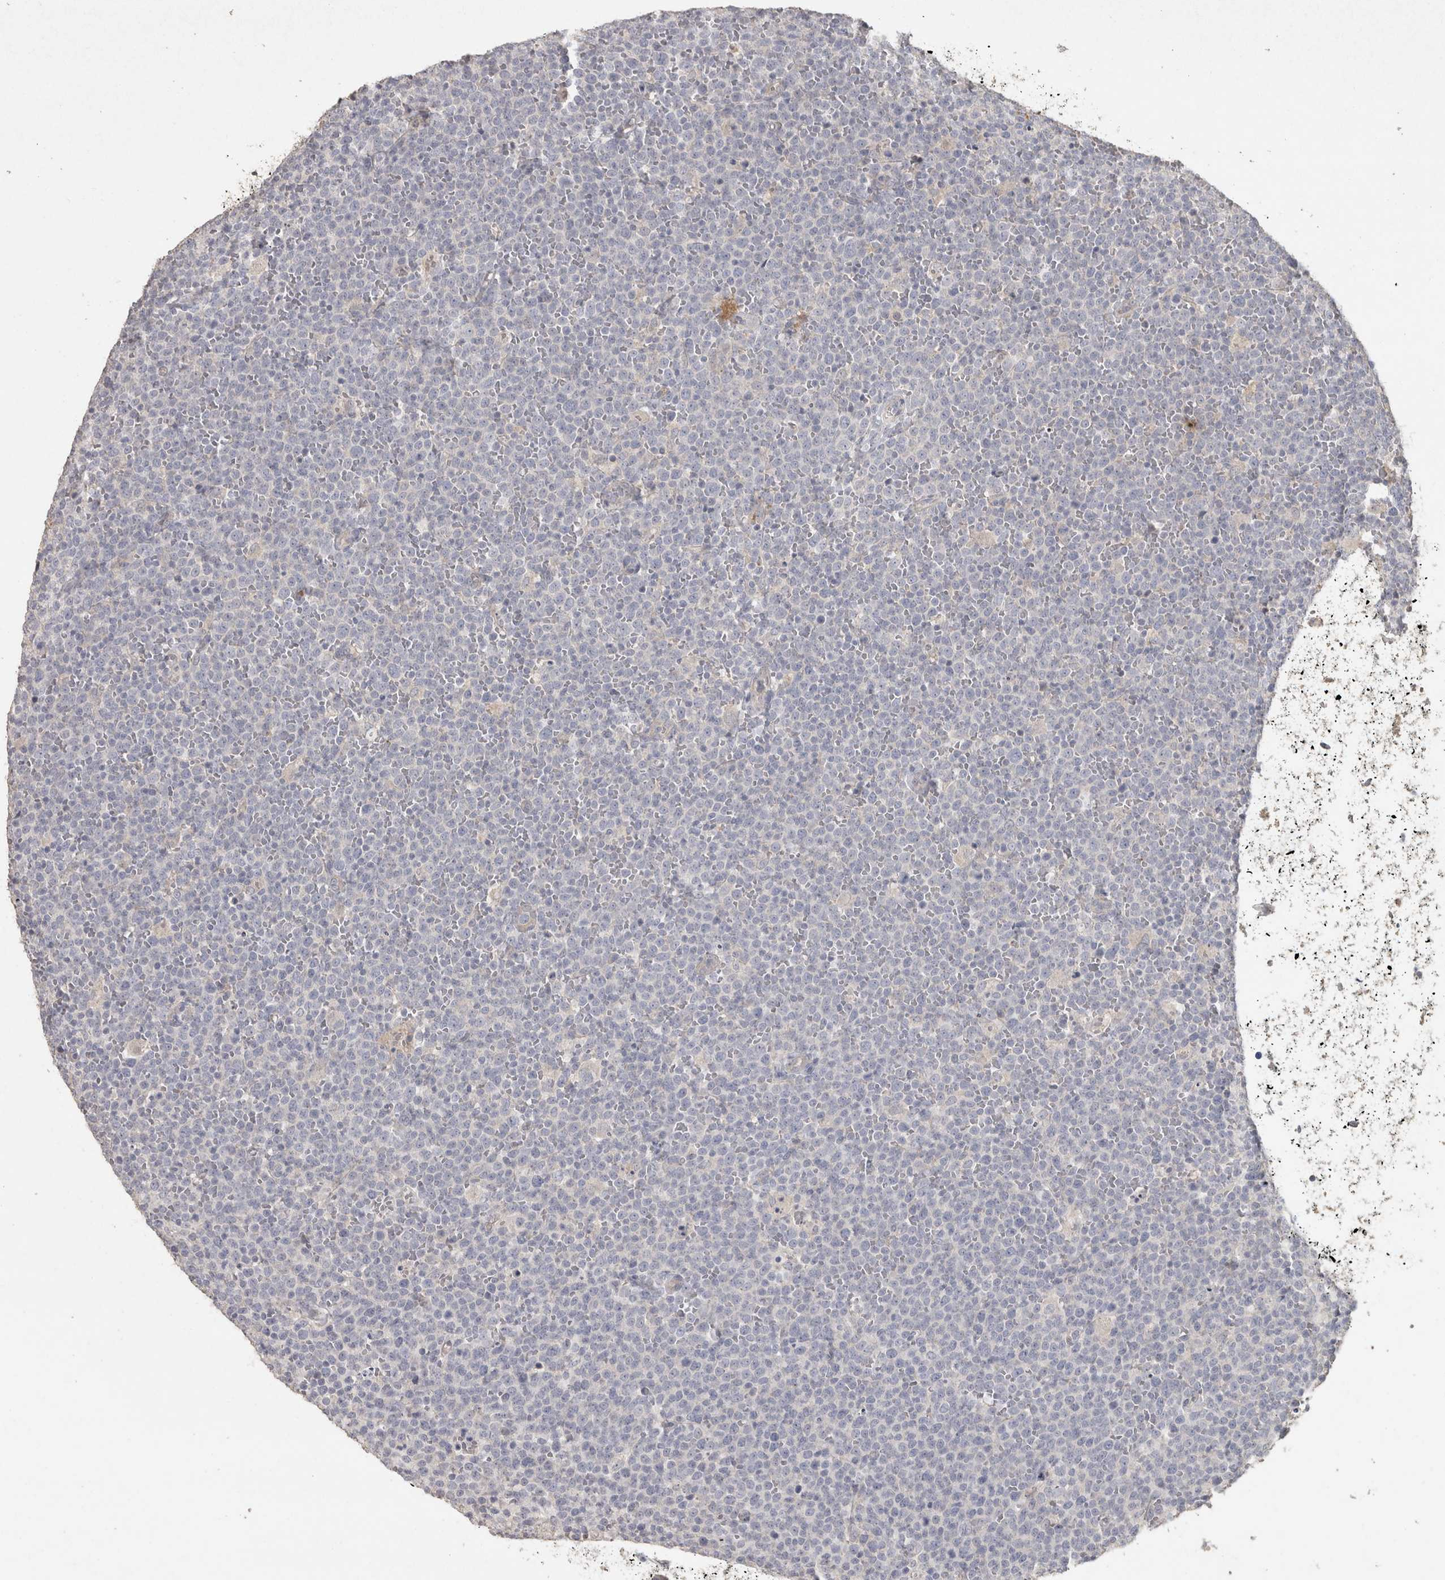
{"staining": {"intensity": "negative", "quantity": "none", "location": "none"}, "tissue": "lymphoma", "cell_type": "Tumor cells", "image_type": "cancer", "snomed": [{"axis": "morphology", "description": "Malignant lymphoma, non-Hodgkin's type, High grade"}, {"axis": "topography", "description": "Lymph node"}], "caption": "Lymphoma was stained to show a protein in brown. There is no significant positivity in tumor cells.", "gene": "OSTN", "patient": {"sex": "male", "age": 61}}